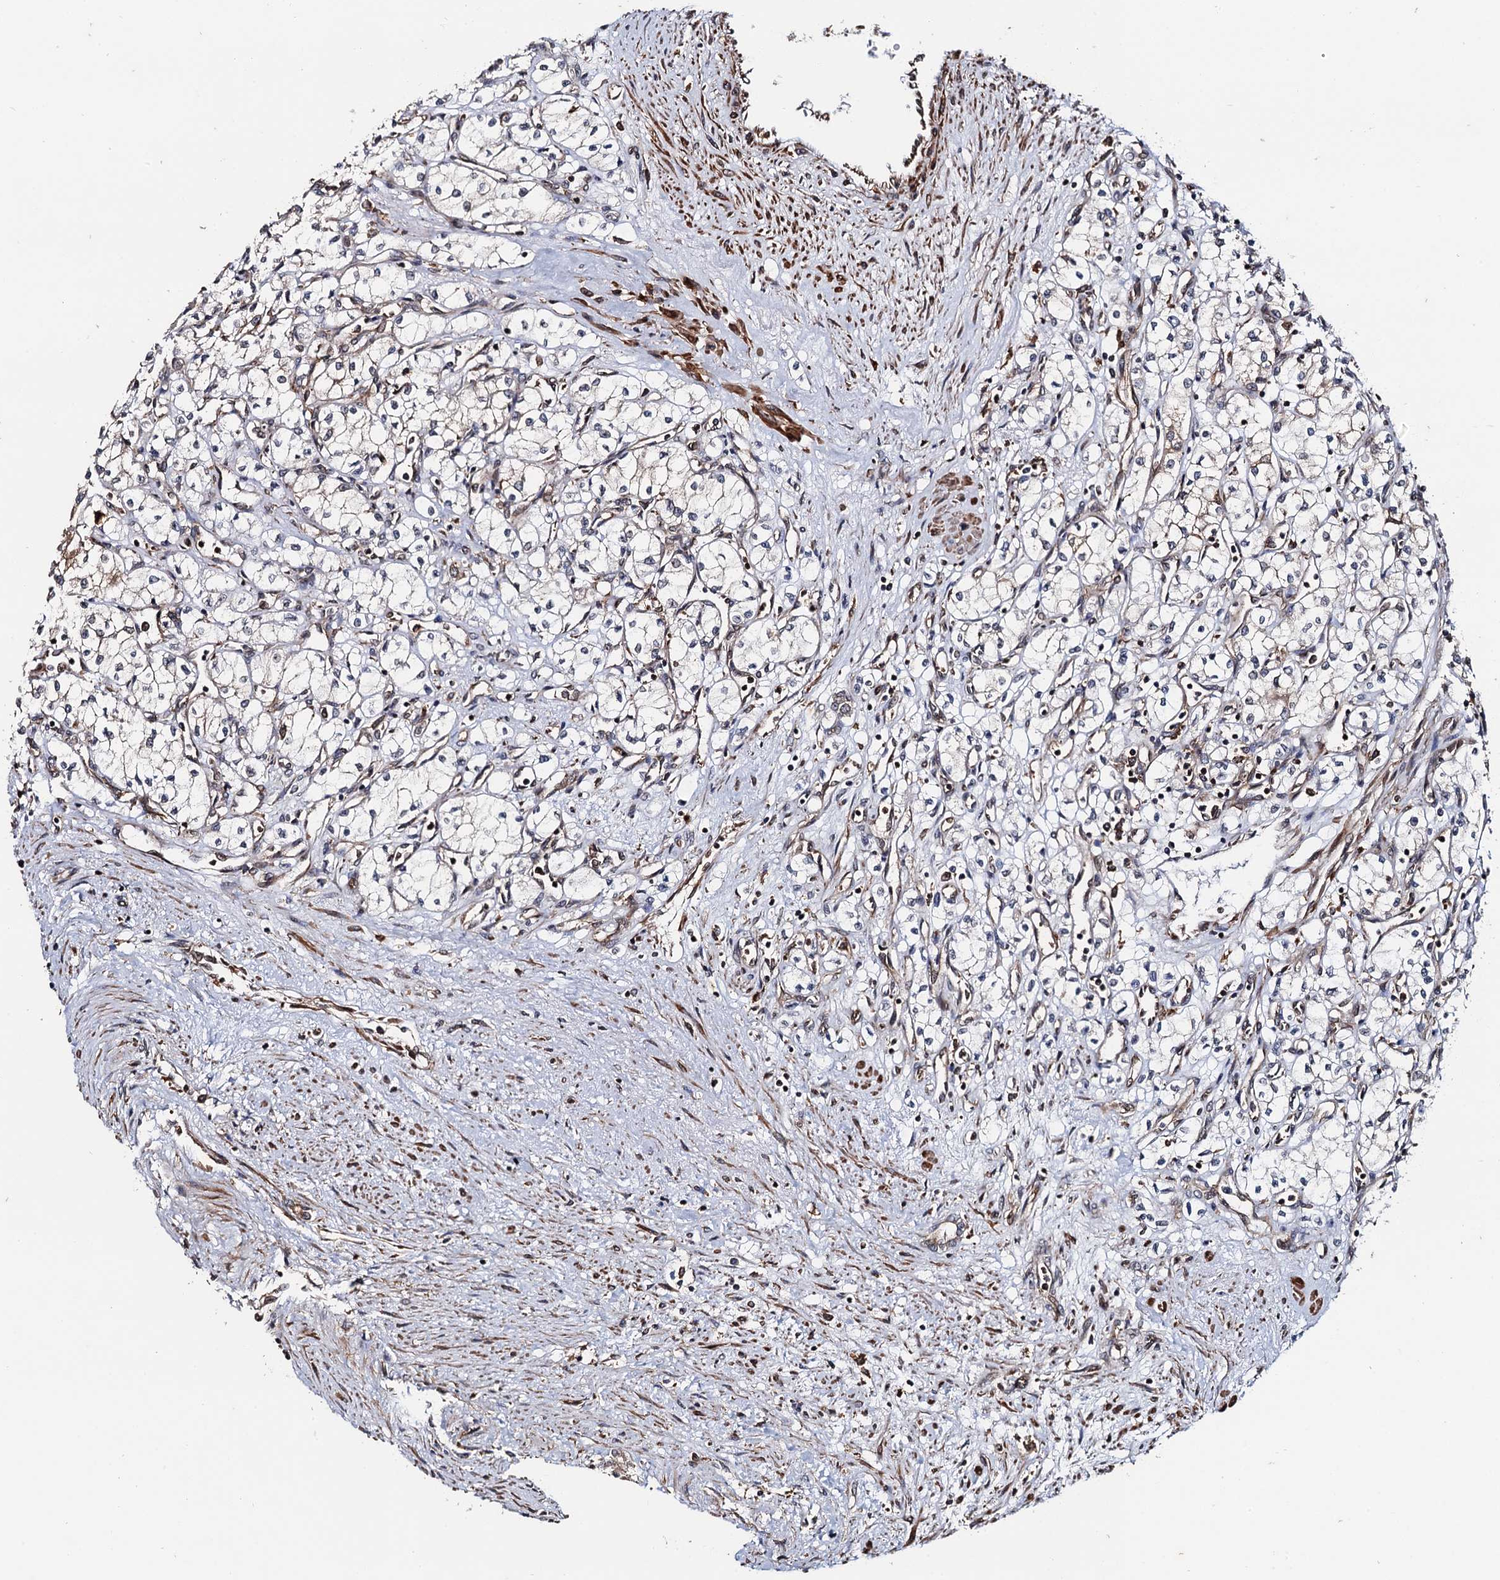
{"staining": {"intensity": "negative", "quantity": "none", "location": "none"}, "tissue": "renal cancer", "cell_type": "Tumor cells", "image_type": "cancer", "snomed": [{"axis": "morphology", "description": "Adenocarcinoma, NOS"}, {"axis": "topography", "description": "Kidney"}], "caption": "High magnification brightfield microscopy of renal cancer stained with DAB (brown) and counterstained with hematoxylin (blue): tumor cells show no significant expression. (DAB immunohistochemistry visualized using brightfield microscopy, high magnification).", "gene": "BORA", "patient": {"sex": "male", "age": 59}}